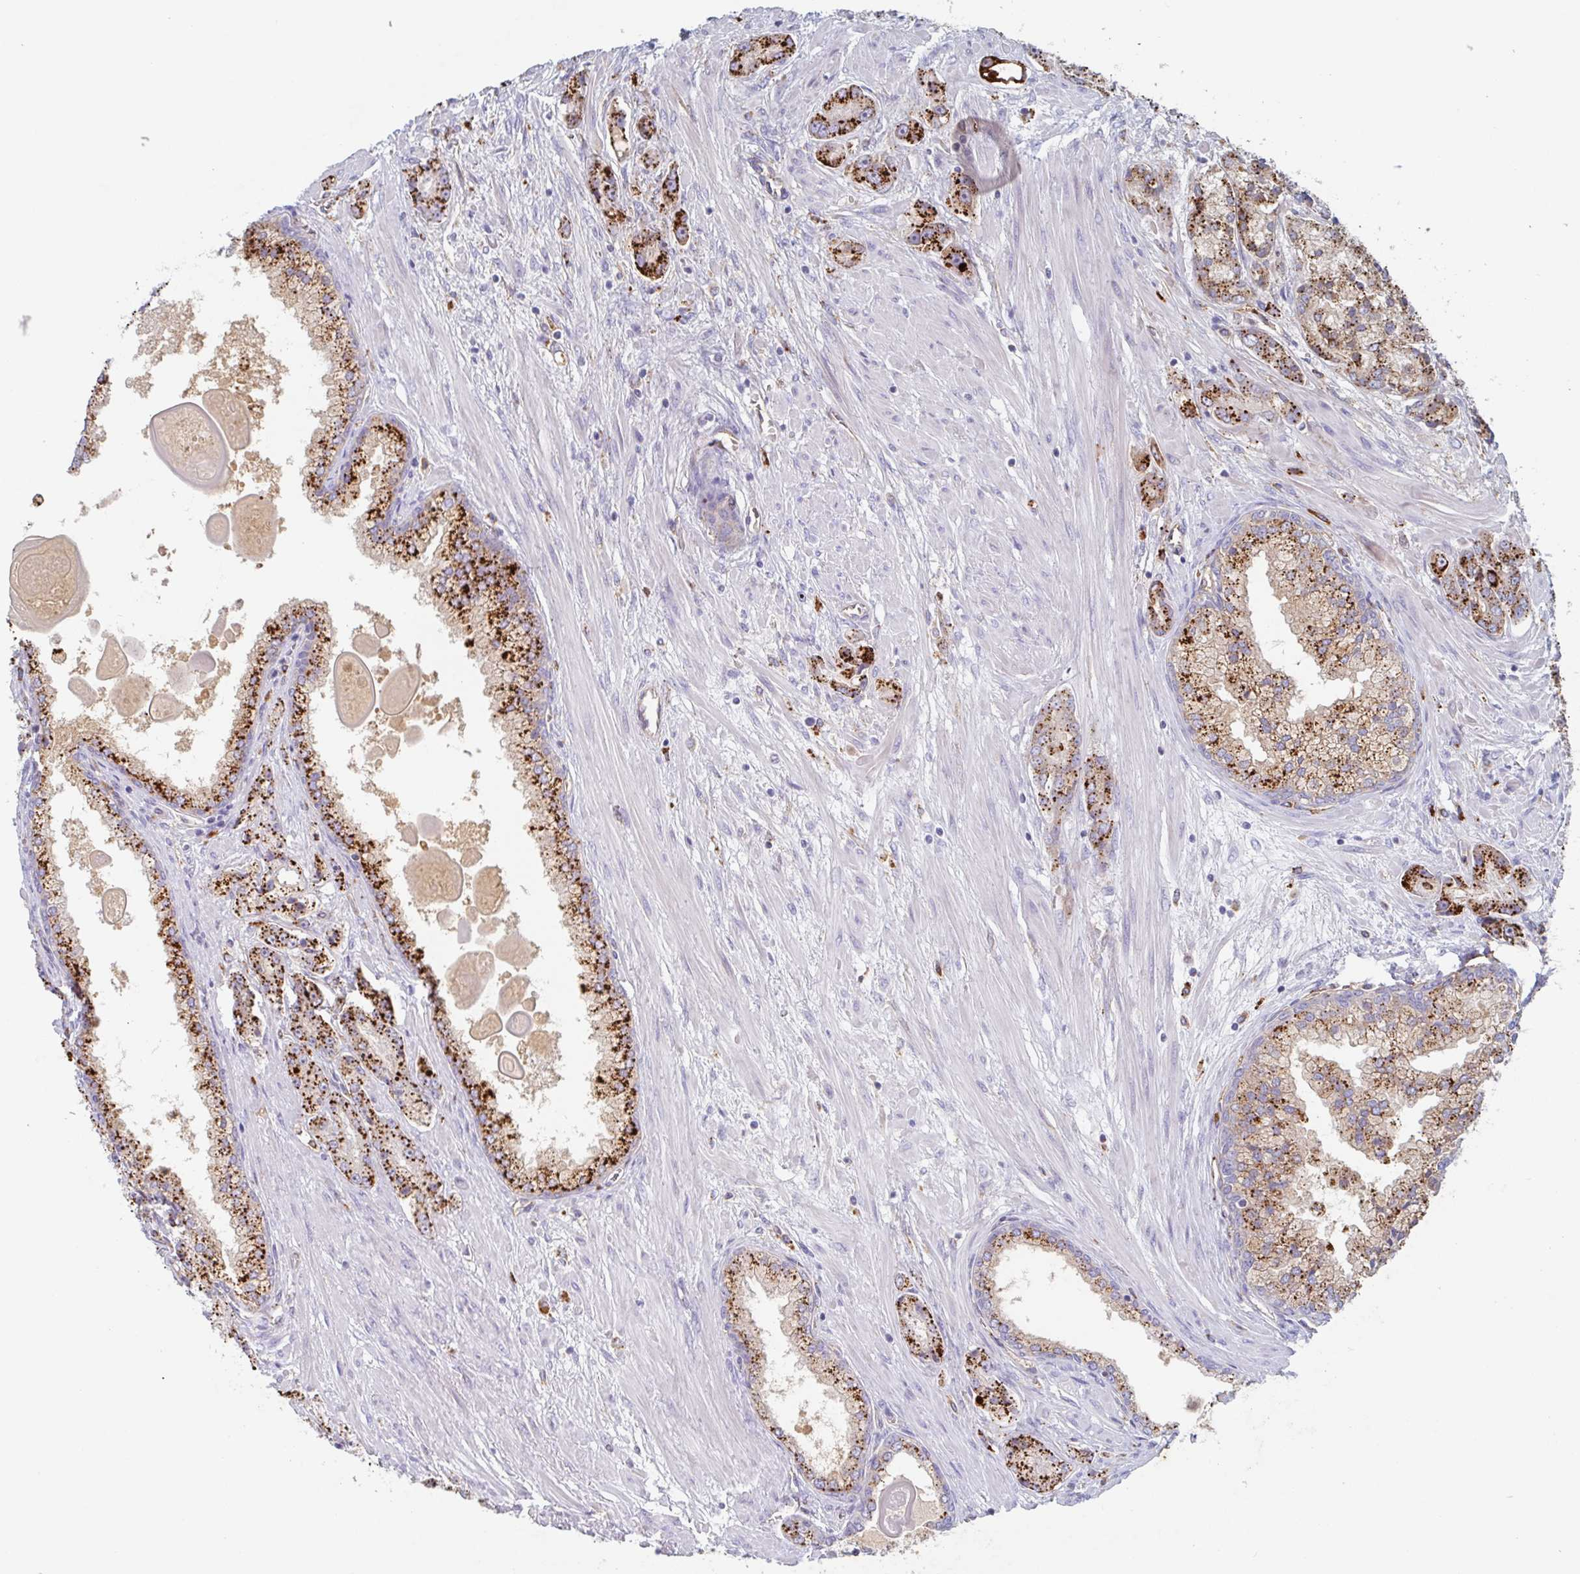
{"staining": {"intensity": "strong", "quantity": ">75%", "location": "cytoplasmic/membranous"}, "tissue": "prostate cancer", "cell_type": "Tumor cells", "image_type": "cancer", "snomed": [{"axis": "morphology", "description": "Adenocarcinoma, High grade"}, {"axis": "topography", "description": "Prostate"}], "caption": "This image displays IHC staining of prostate high-grade adenocarcinoma, with high strong cytoplasmic/membranous positivity in about >75% of tumor cells.", "gene": "MANBA", "patient": {"sex": "male", "age": 67}}